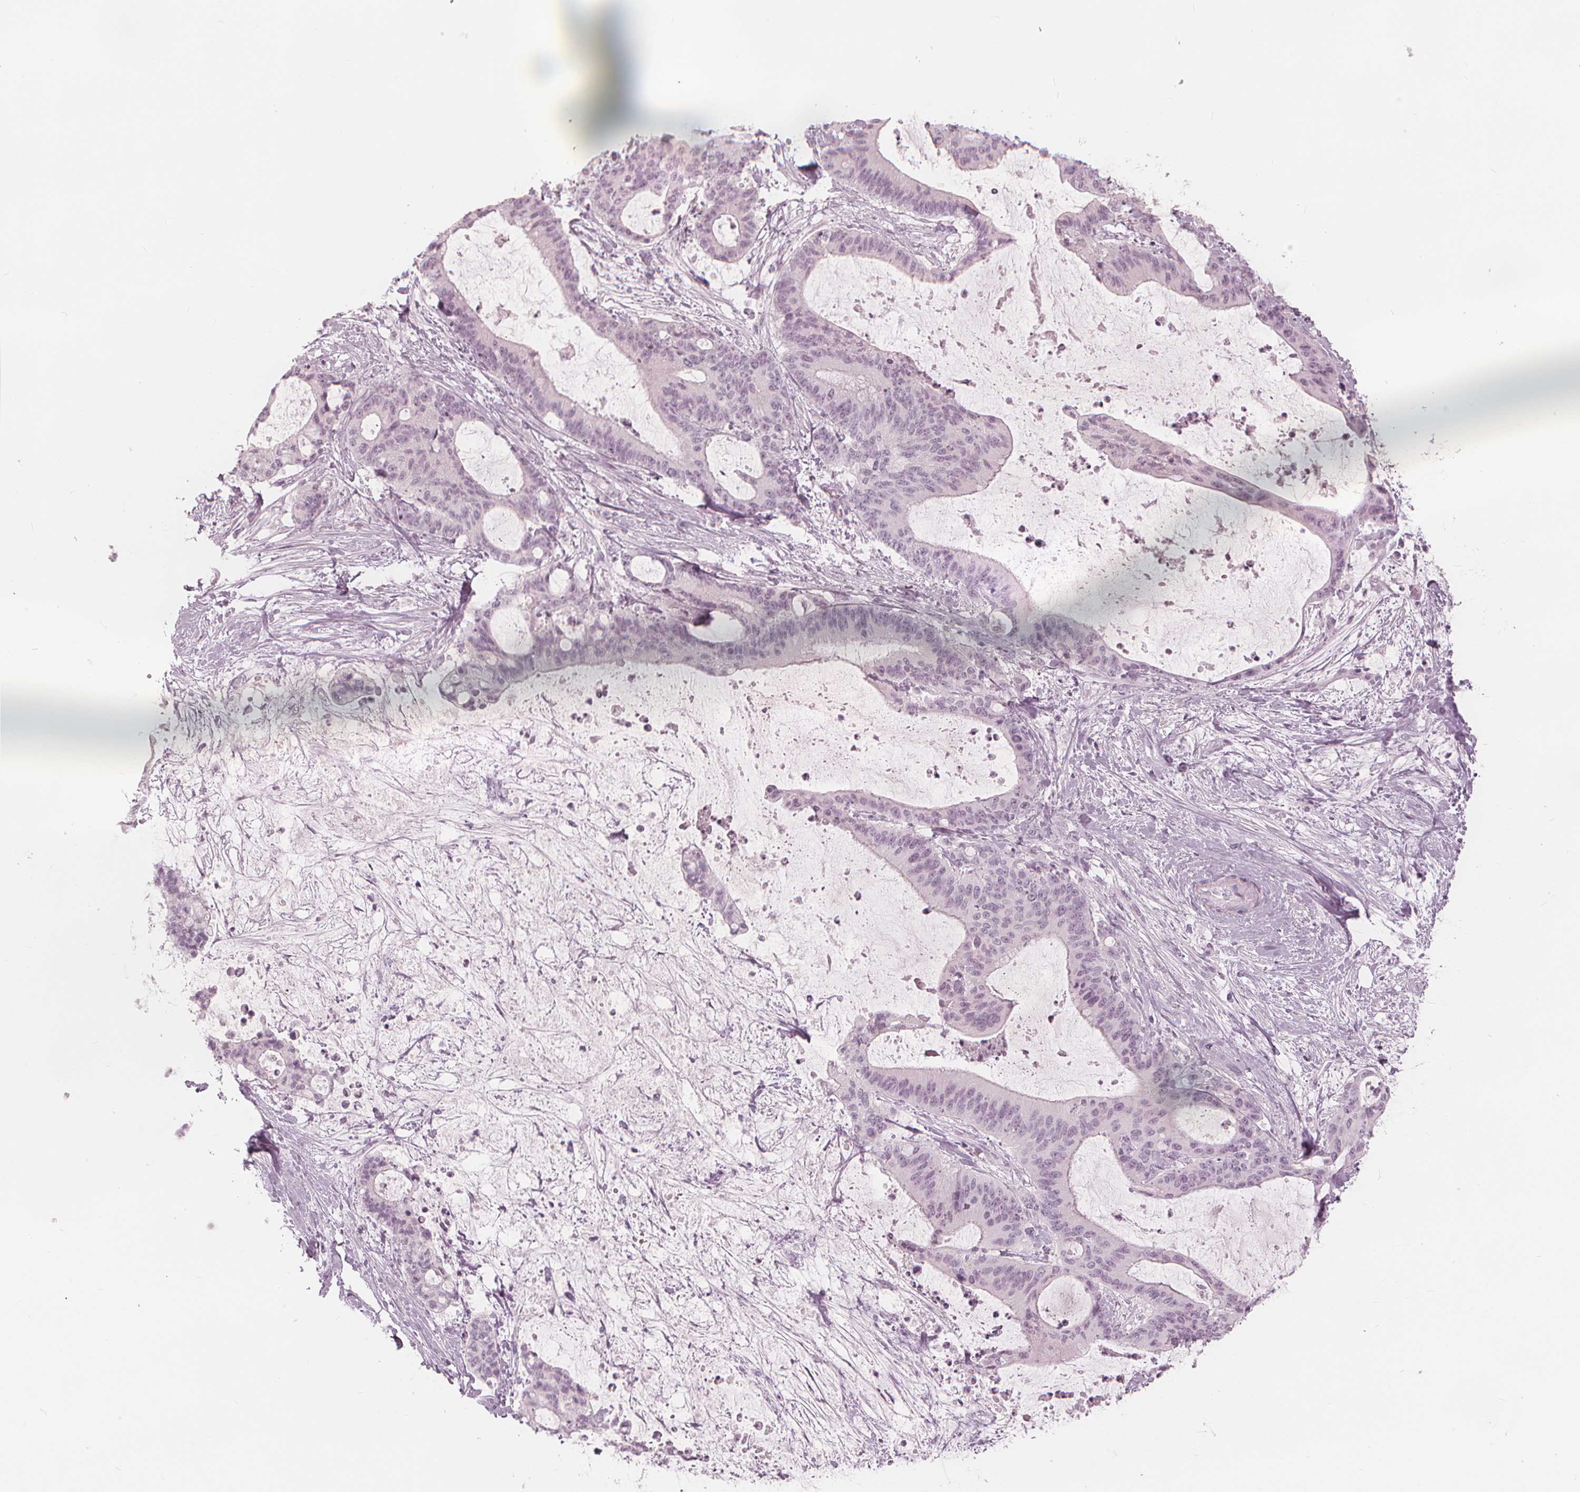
{"staining": {"intensity": "negative", "quantity": "none", "location": "none"}, "tissue": "liver cancer", "cell_type": "Tumor cells", "image_type": "cancer", "snomed": [{"axis": "morphology", "description": "Cholangiocarcinoma"}, {"axis": "topography", "description": "Liver"}], "caption": "This is an immunohistochemistry photomicrograph of human liver cancer. There is no staining in tumor cells.", "gene": "PAEP", "patient": {"sex": "female", "age": 73}}